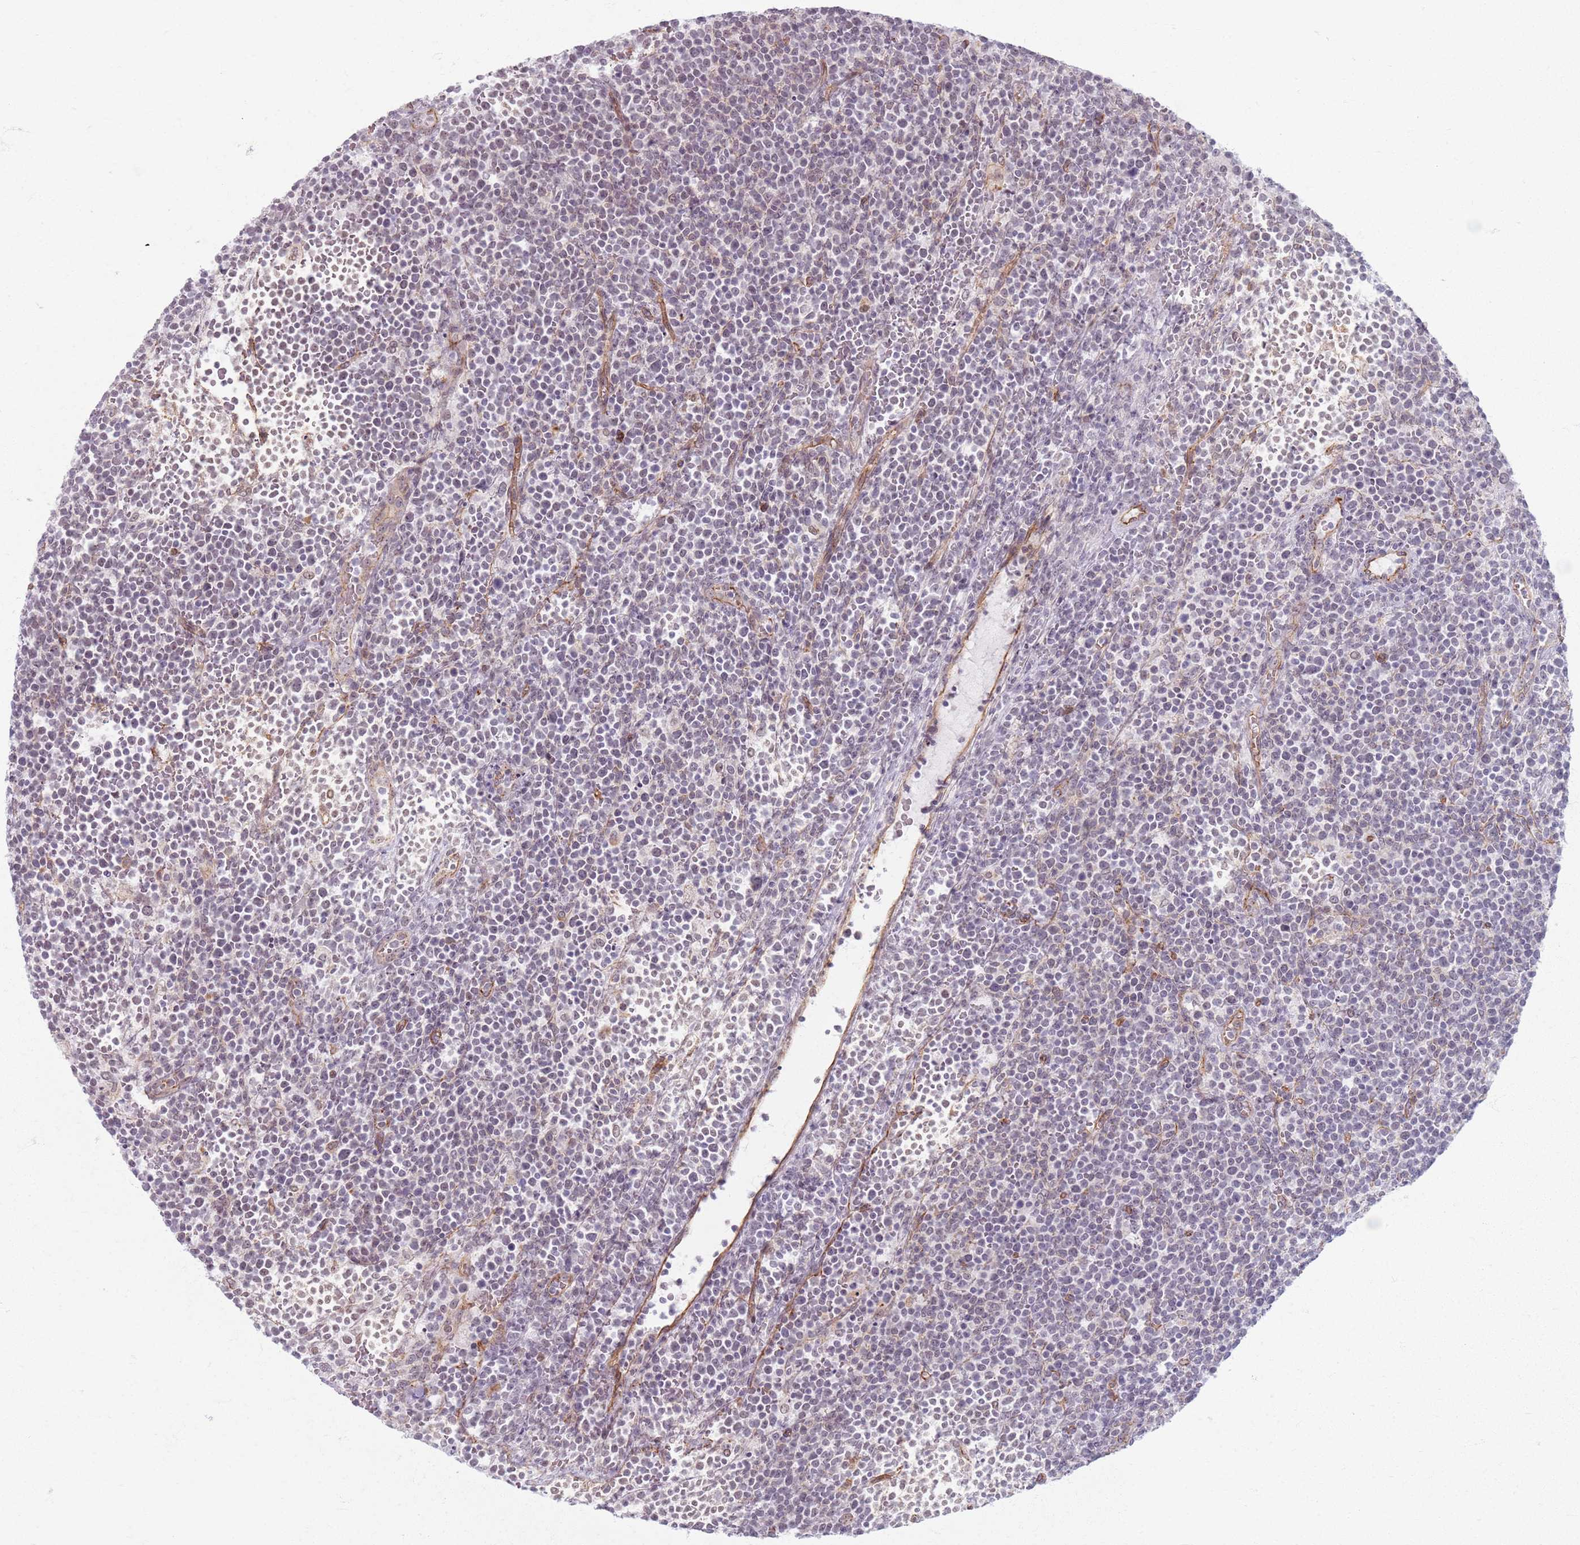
{"staining": {"intensity": "negative", "quantity": "none", "location": "none"}, "tissue": "lymphoma", "cell_type": "Tumor cells", "image_type": "cancer", "snomed": [{"axis": "morphology", "description": "Malignant lymphoma, non-Hodgkin's type, High grade"}, {"axis": "topography", "description": "Lymph node"}], "caption": "Immunohistochemistry (IHC) of malignant lymphoma, non-Hodgkin's type (high-grade) shows no positivity in tumor cells.", "gene": "KCNA5", "patient": {"sex": "male", "age": 61}}